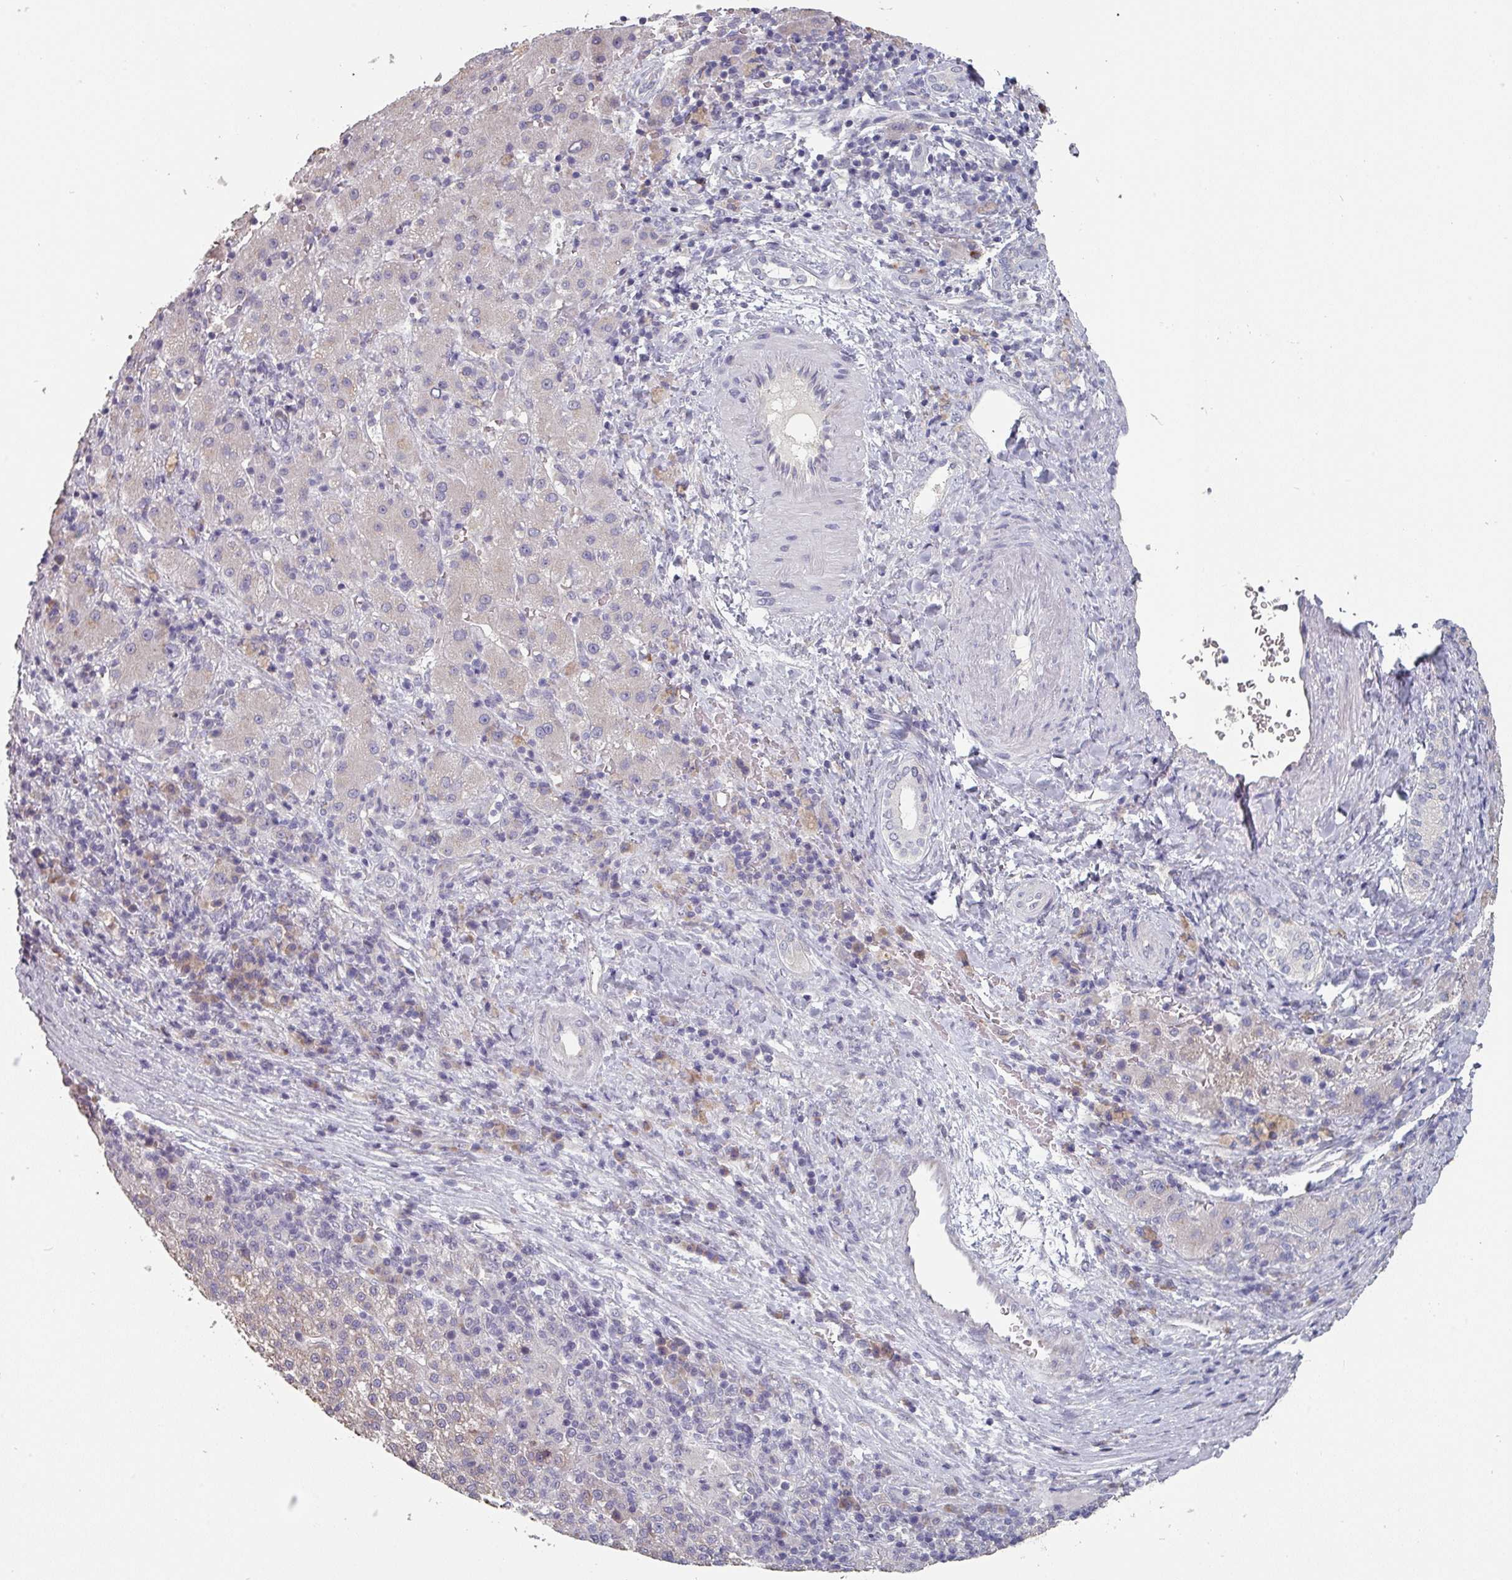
{"staining": {"intensity": "negative", "quantity": "none", "location": "none"}, "tissue": "liver cancer", "cell_type": "Tumor cells", "image_type": "cancer", "snomed": [{"axis": "morphology", "description": "Carcinoma, Hepatocellular, NOS"}, {"axis": "topography", "description": "Liver"}], "caption": "Immunohistochemistry image of human hepatocellular carcinoma (liver) stained for a protein (brown), which displays no expression in tumor cells. (Immunohistochemistry, brightfield microscopy, high magnification).", "gene": "PRAMEF8", "patient": {"sex": "female", "age": 58}}